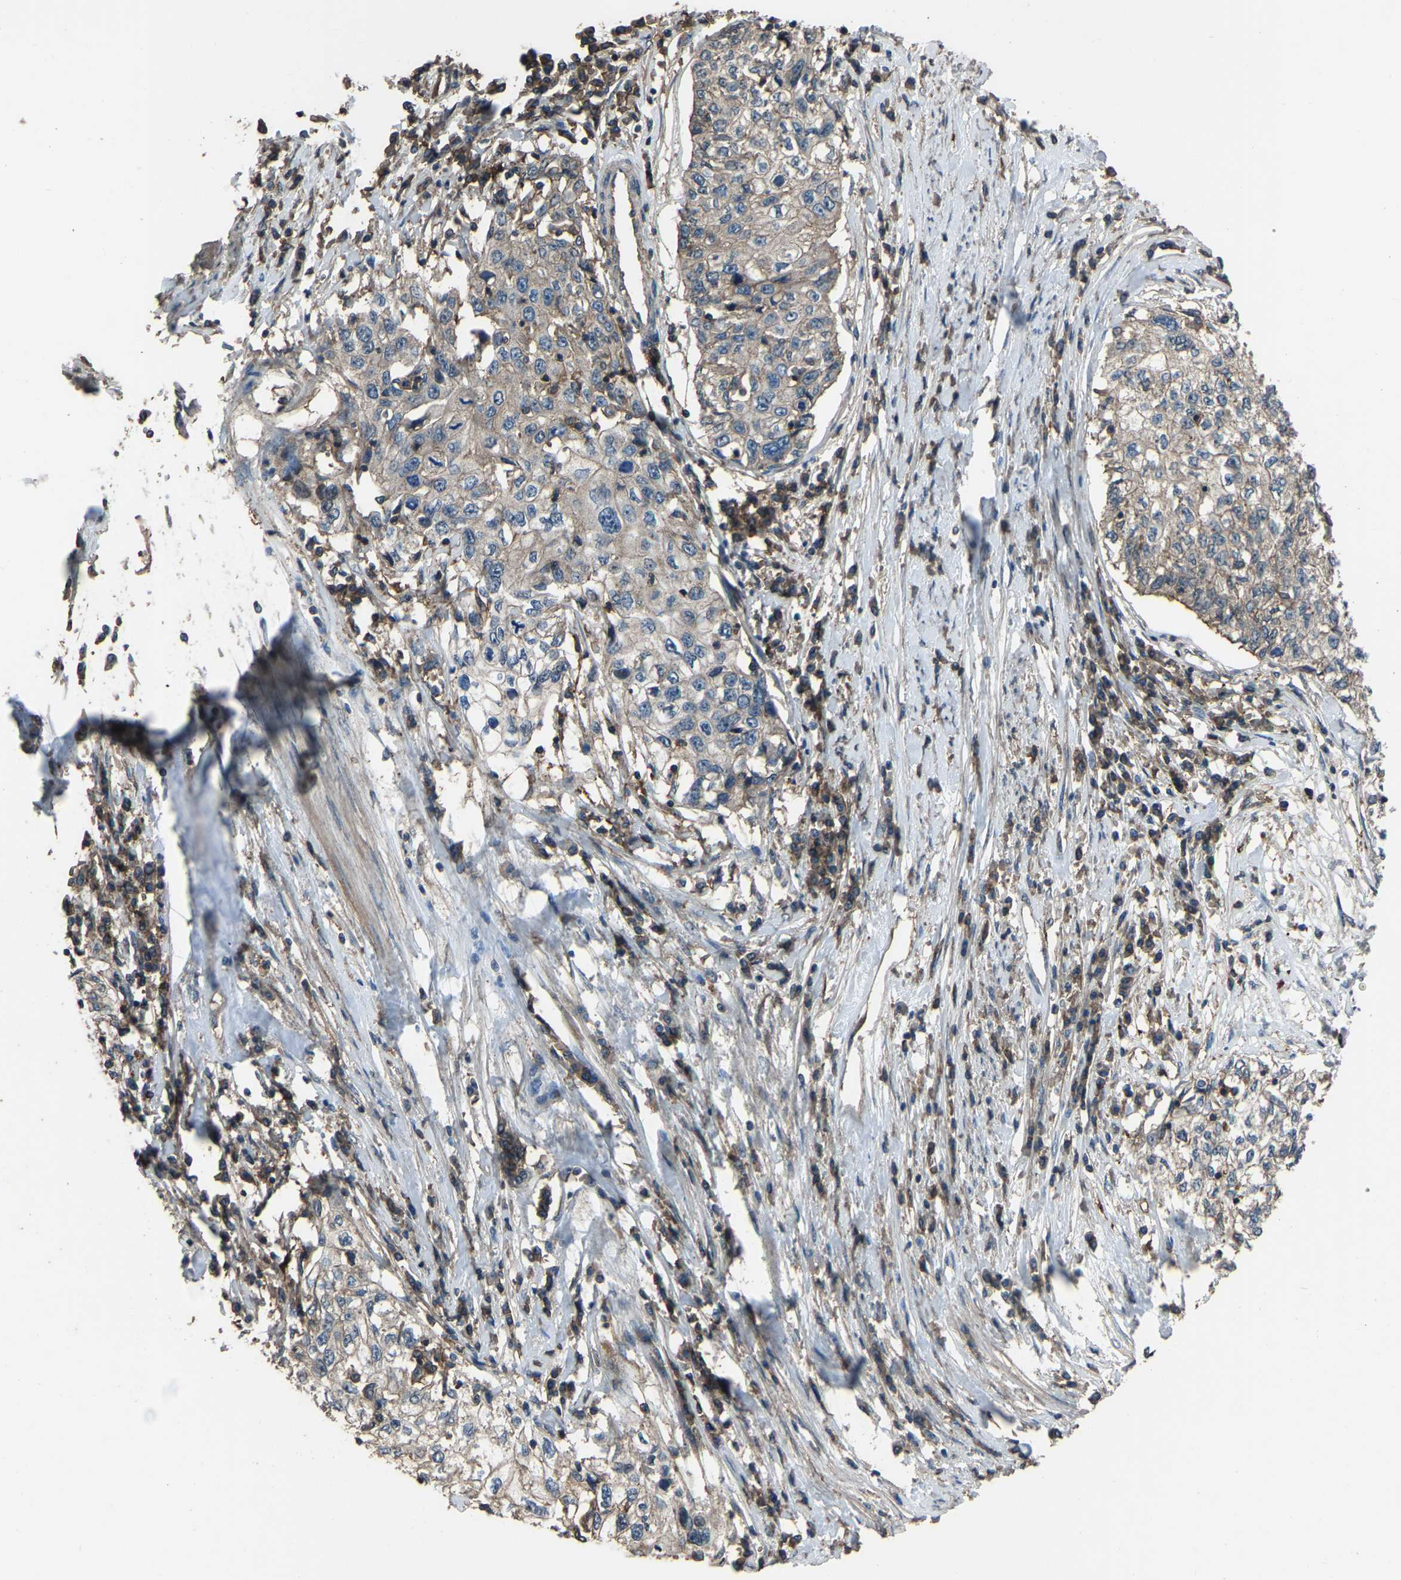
{"staining": {"intensity": "weak", "quantity": "25%-75%", "location": "cytoplasmic/membranous"}, "tissue": "cervical cancer", "cell_type": "Tumor cells", "image_type": "cancer", "snomed": [{"axis": "morphology", "description": "Squamous cell carcinoma, NOS"}, {"axis": "topography", "description": "Cervix"}], "caption": "Cervical cancer (squamous cell carcinoma) was stained to show a protein in brown. There is low levels of weak cytoplasmic/membranous positivity in about 25%-75% of tumor cells. The protein is shown in brown color, while the nuclei are stained blue.", "gene": "SLC4A2", "patient": {"sex": "female", "age": 57}}